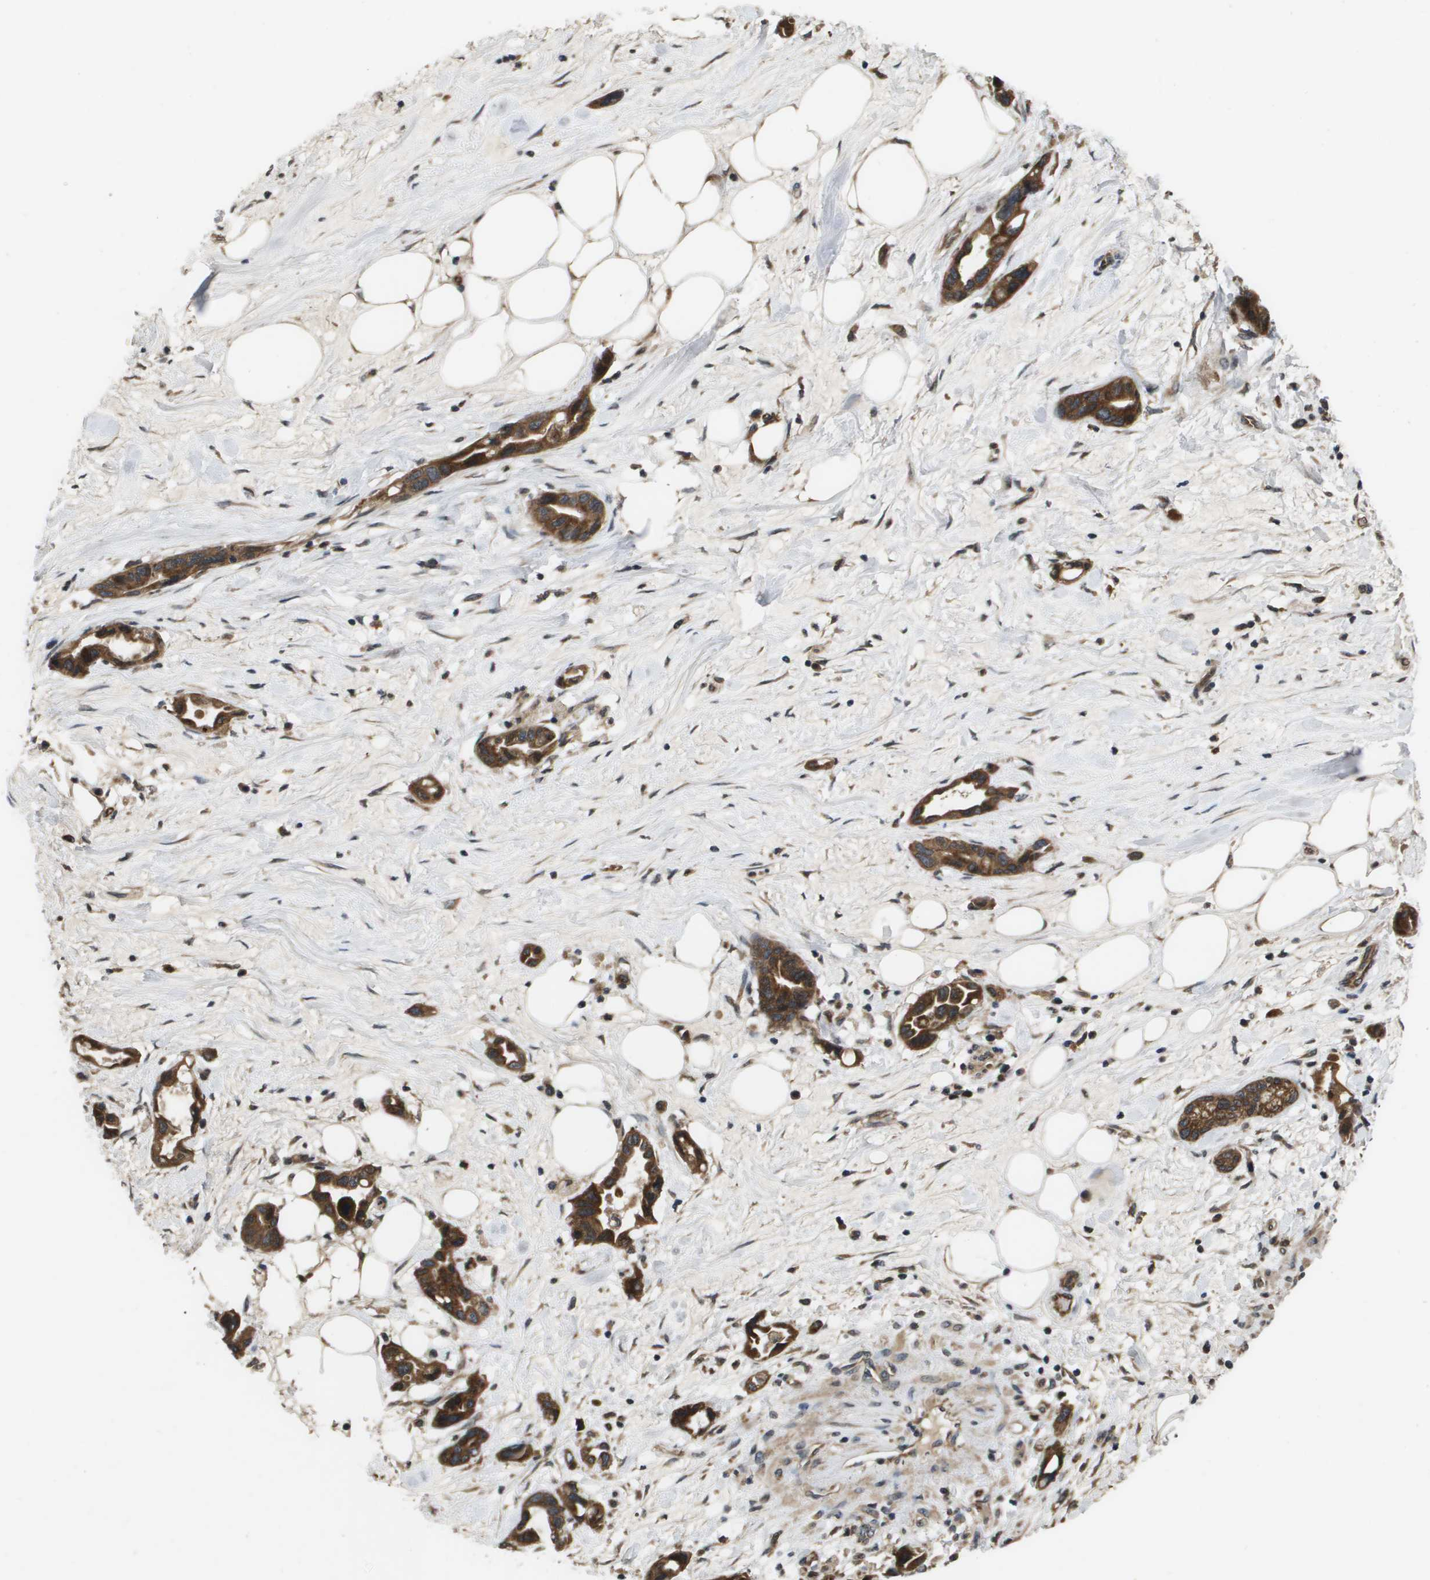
{"staining": {"intensity": "moderate", "quantity": ">75%", "location": "cytoplasmic/membranous"}, "tissue": "pancreatic cancer", "cell_type": "Tumor cells", "image_type": "cancer", "snomed": [{"axis": "morphology", "description": "Adenocarcinoma, NOS"}, {"axis": "topography", "description": "Pancreas"}], "caption": "Brown immunohistochemical staining in pancreatic adenocarcinoma reveals moderate cytoplasmic/membranous staining in approximately >75% of tumor cells. The staining is performed using DAB (3,3'-diaminobenzidine) brown chromogen to label protein expression. The nuclei are counter-stained blue using hematoxylin.", "gene": "SPTLC1", "patient": {"sex": "female", "age": 57}}